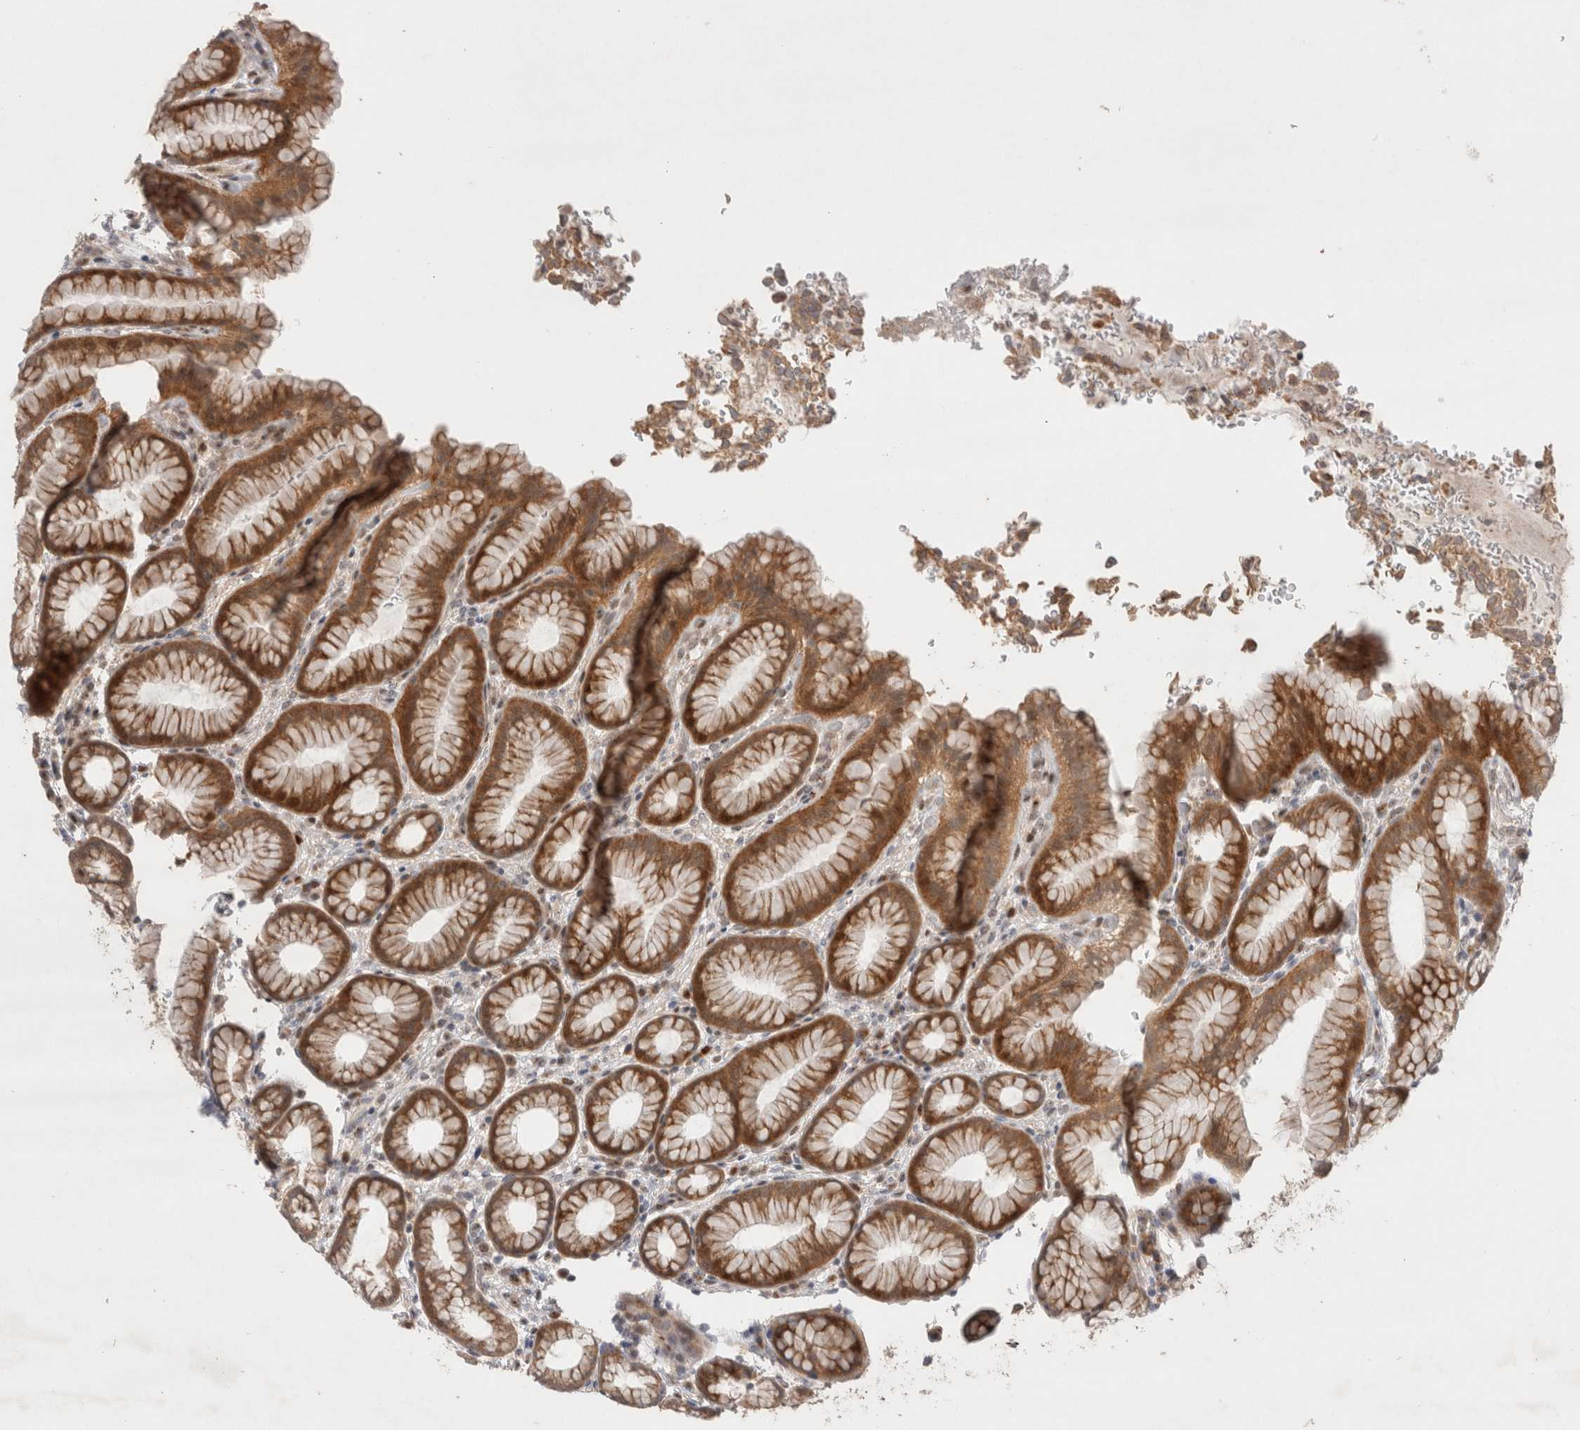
{"staining": {"intensity": "strong", "quantity": "25%-75%", "location": "cytoplasmic/membranous"}, "tissue": "stomach", "cell_type": "Glandular cells", "image_type": "normal", "snomed": [{"axis": "morphology", "description": "Normal tissue, NOS"}, {"axis": "topography", "description": "Stomach"}], "caption": "High-power microscopy captured an IHC photomicrograph of unremarkable stomach, revealing strong cytoplasmic/membranous positivity in about 25%-75% of glandular cells.", "gene": "SLC29A1", "patient": {"sex": "male", "age": 42}}